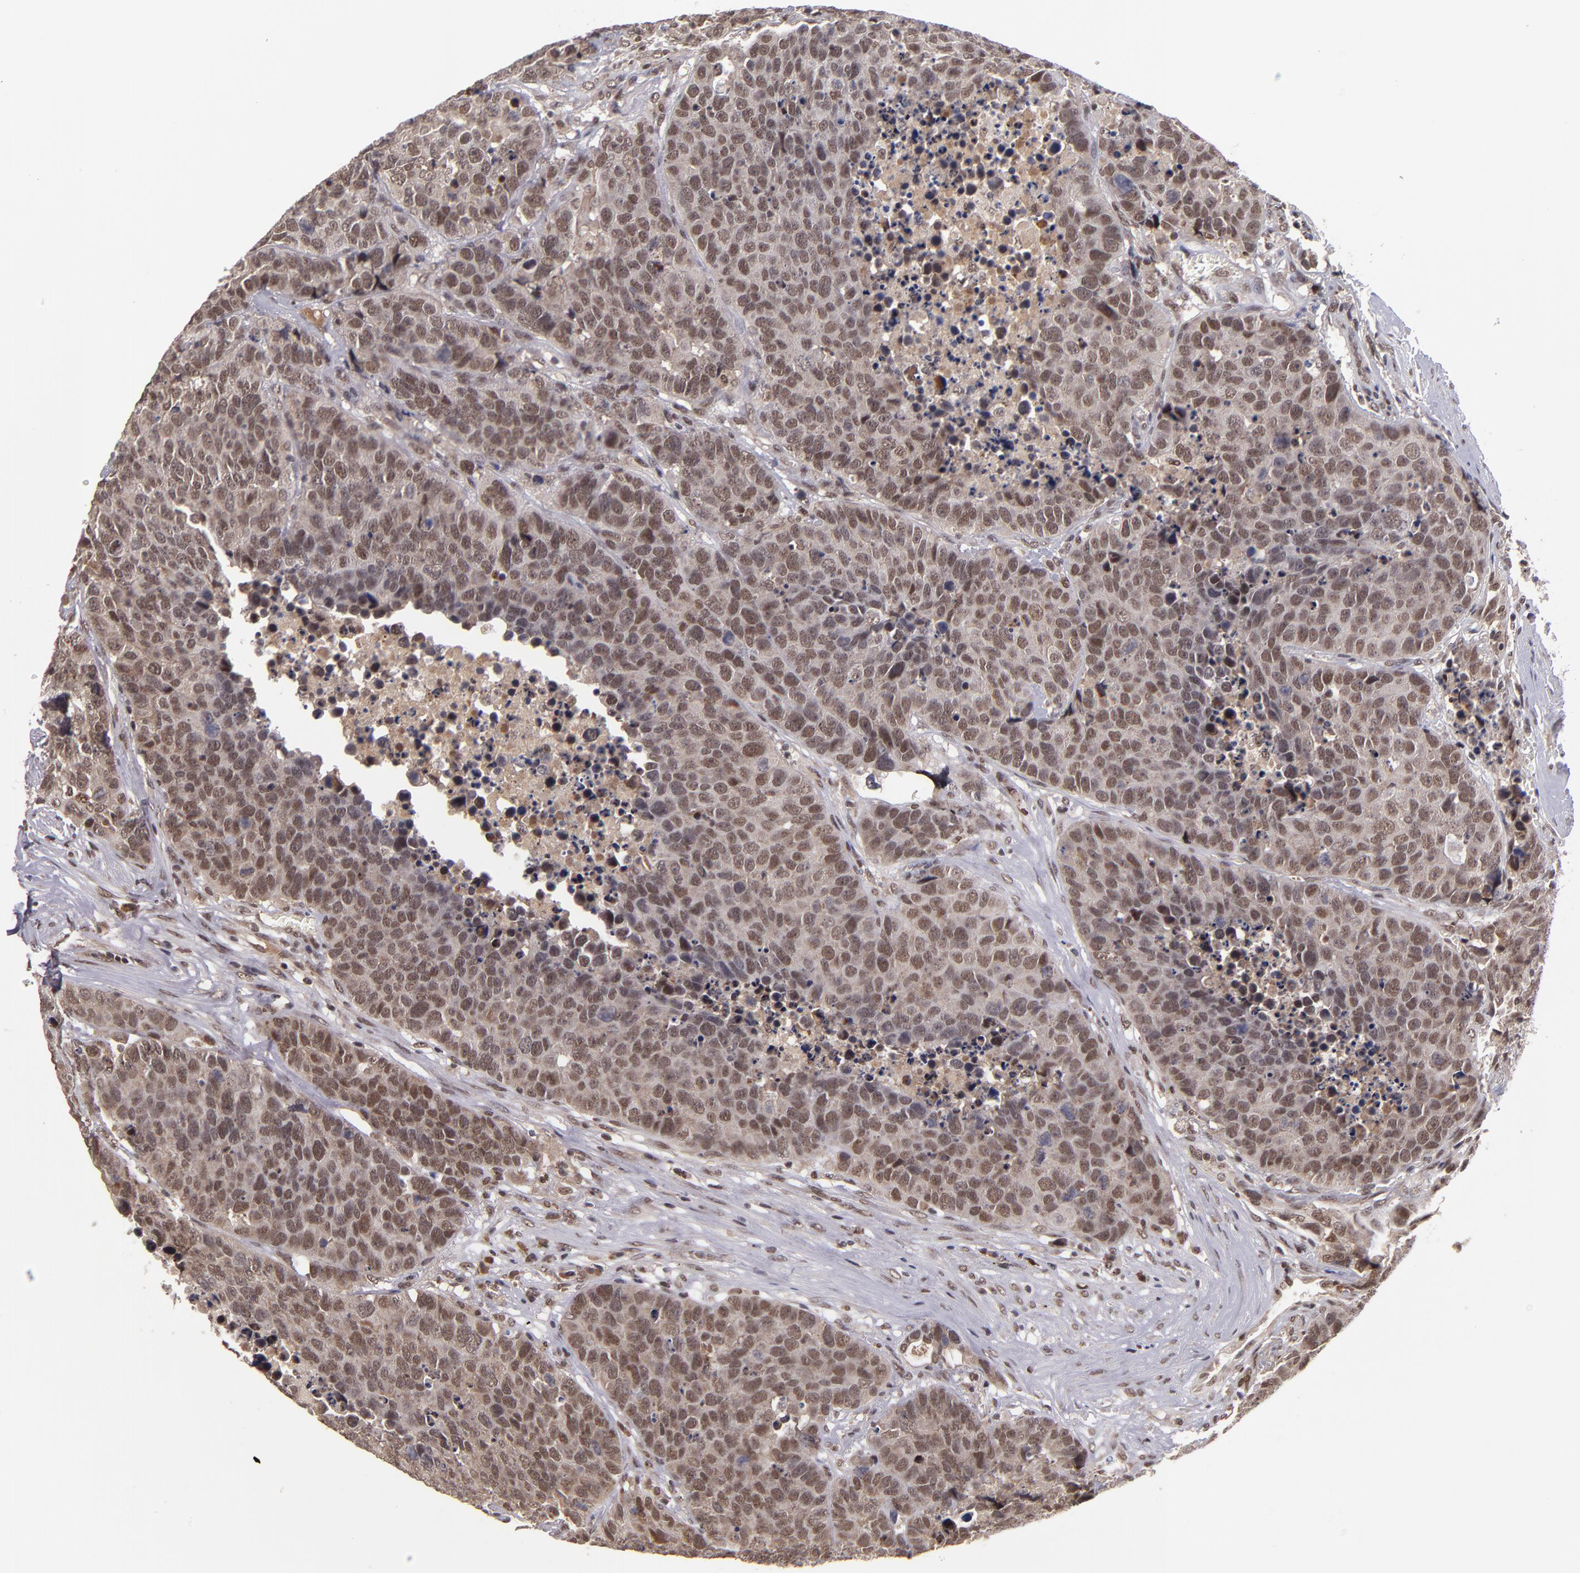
{"staining": {"intensity": "moderate", "quantity": ">75%", "location": "nuclear"}, "tissue": "carcinoid", "cell_type": "Tumor cells", "image_type": "cancer", "snomed": [{"axis": "morphology", "description": "Carcinoid, malignant, NOS"}, {"axis": "topography", "description": "Lung"}], "caption": "Protein analysis of carcinoid (malignant) tissue reveals moderate nuclear positivity in approximately >75% of tumor cells.", "gene": "EP300", "patient": {"sex": "male", "age": 60}}